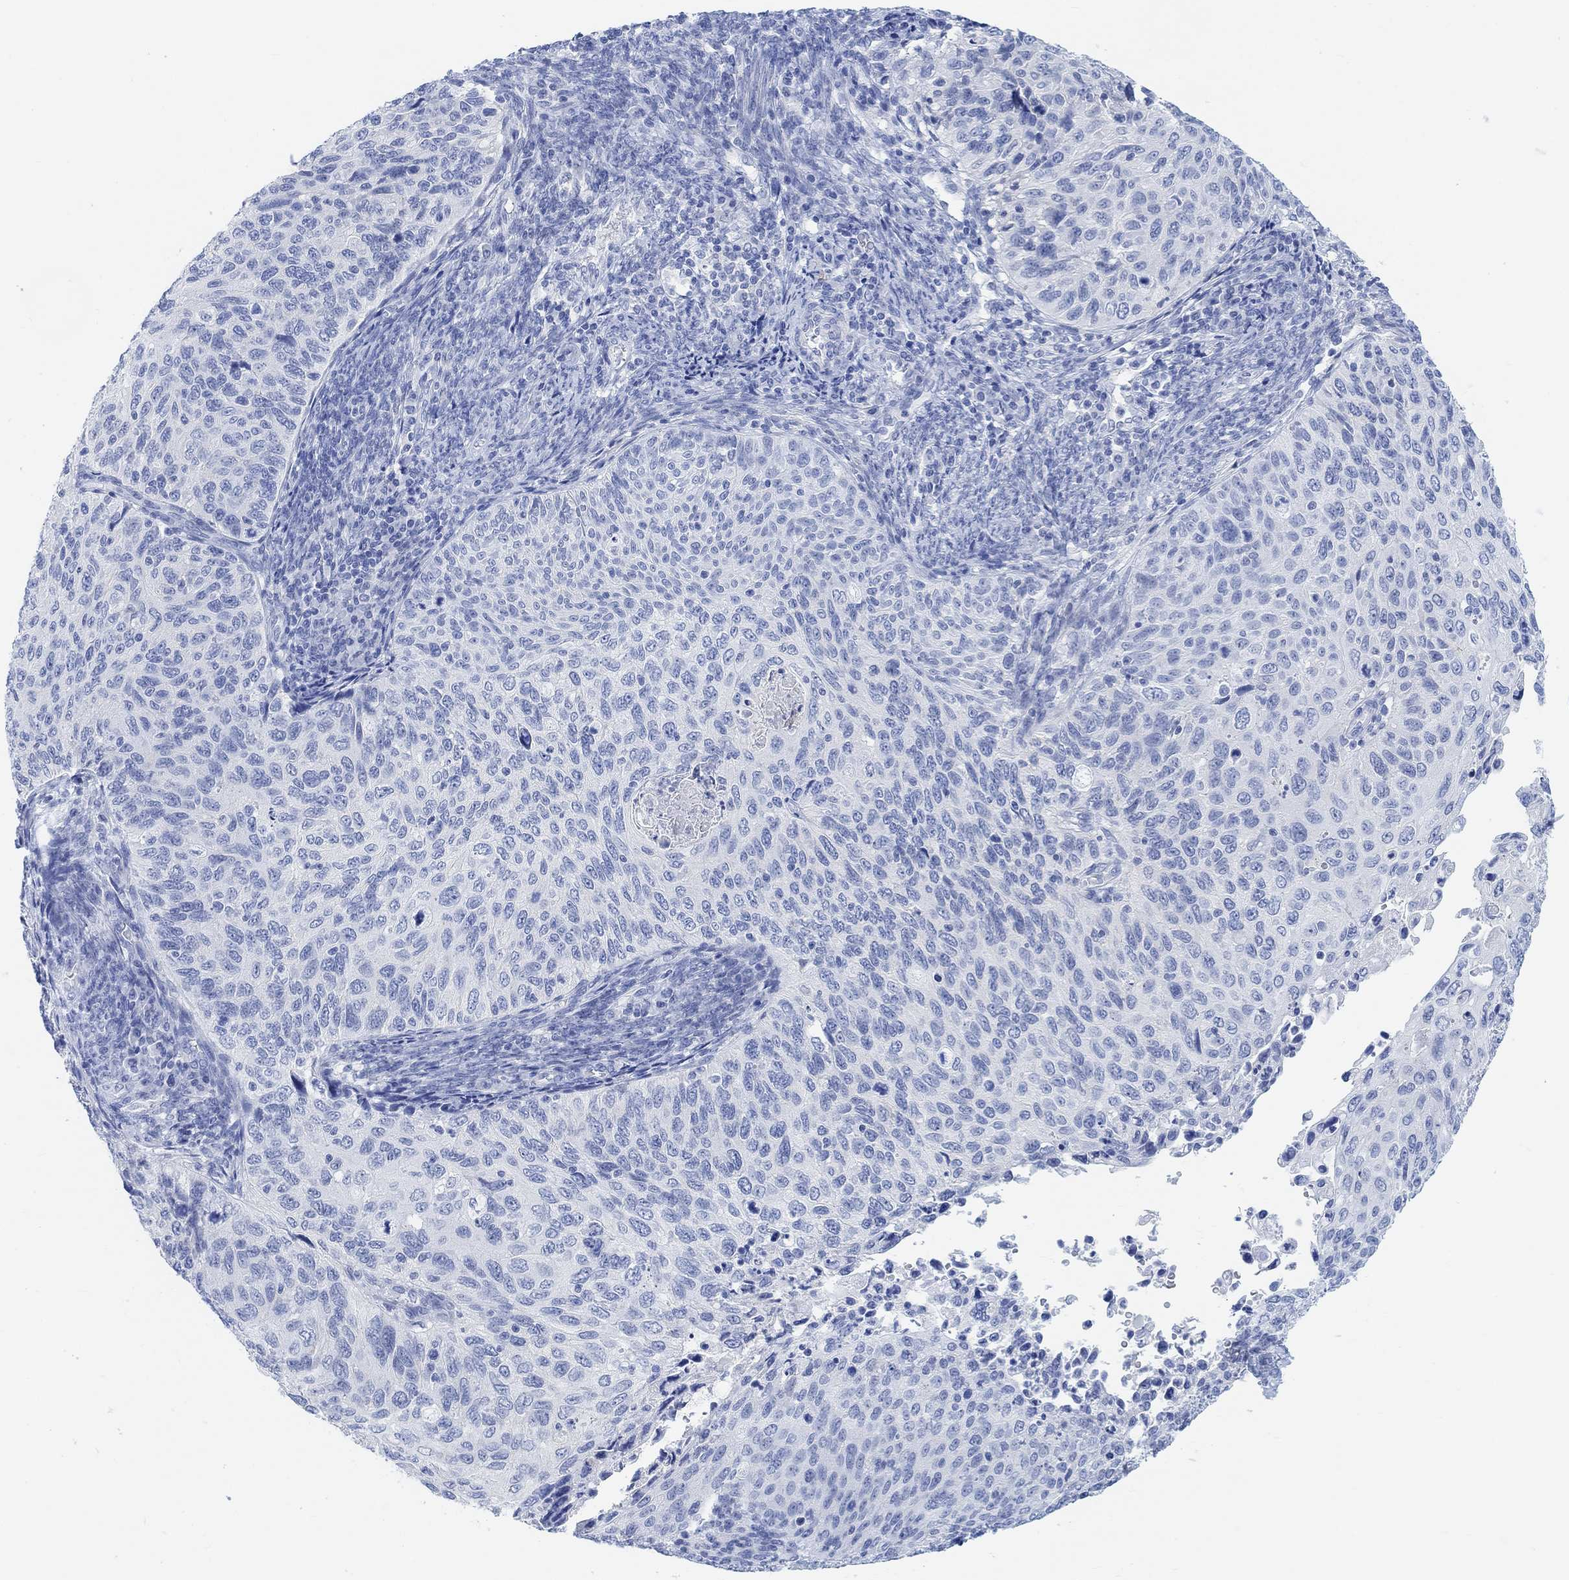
{"staining": {"intensity": "negative", "quantity": "none", "location": "none"}, "tissue": "cervical cancer", "cell_type": "Tumor cells", "image_type": "cancer", "snomed": [{"axis": "morphology", "description": "Squamous cell carcinoma, NOS"}, {"axis": "topography", "description": "Cervix"}], "caption": "High magnification brightfield microscopy of cervical cancer (squamous cell carcinoma) stained with DAB (3,3'-diaminobenzidine) (brown) and counterstained with hematoxylin (blue): tumor cells show no significant staining. The staining was performed using DAB to visualize the protein expression in brown, while the nuclei were stained in blue with hematoxylin (Magnification: 20x).", "gene": "ENO4", "patient": {"sex": "female", "age": 70}}